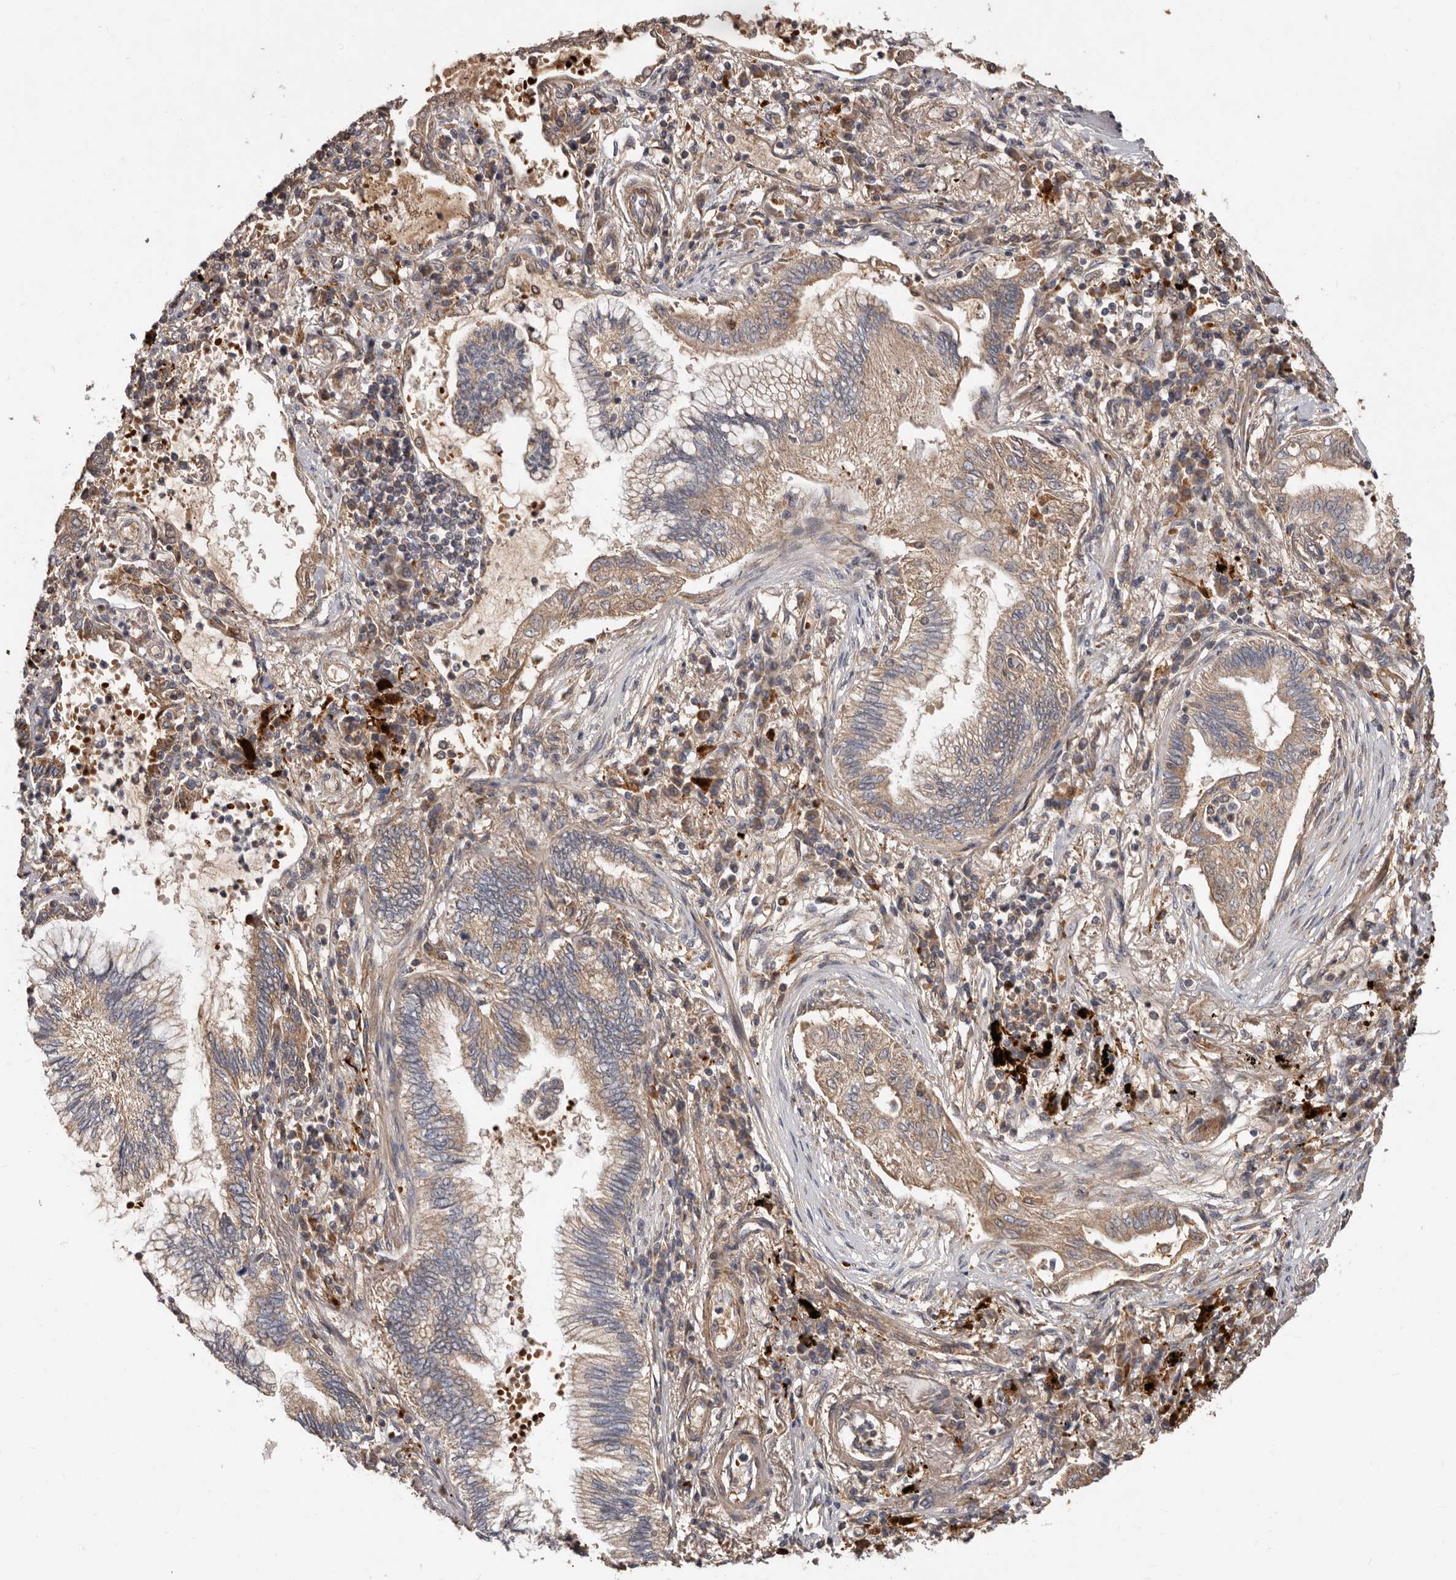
{"staining": {"intensity": "strong", "quantity": "25%-75%", "location": "cytoplasmic/membranous"}, "tissue": "bronchus", "cell_type": "Respiratory epithelial cells", "image_type": "normal", "snomed": [{"axis": "morphology", "description": "Normal tissue, NOS"}, {"axis": "morphology", "description": "Adenocarcinoma, NOS"}, {"axis": "topography", "description": "Bronchus"}, {"axis": "topography", "description": "Lung"}], "caption": "Immunohistochemical staining of benign bronchus displays strong cytoplasmic/membranous protein expression in approximately 25%-75% of respiratory epithelial cells. (brown staining indicates protein expression, while blue staining denotes nuclei).", "gene": "GOT1L1", "patient": {"sex": "female", "age": 70}}